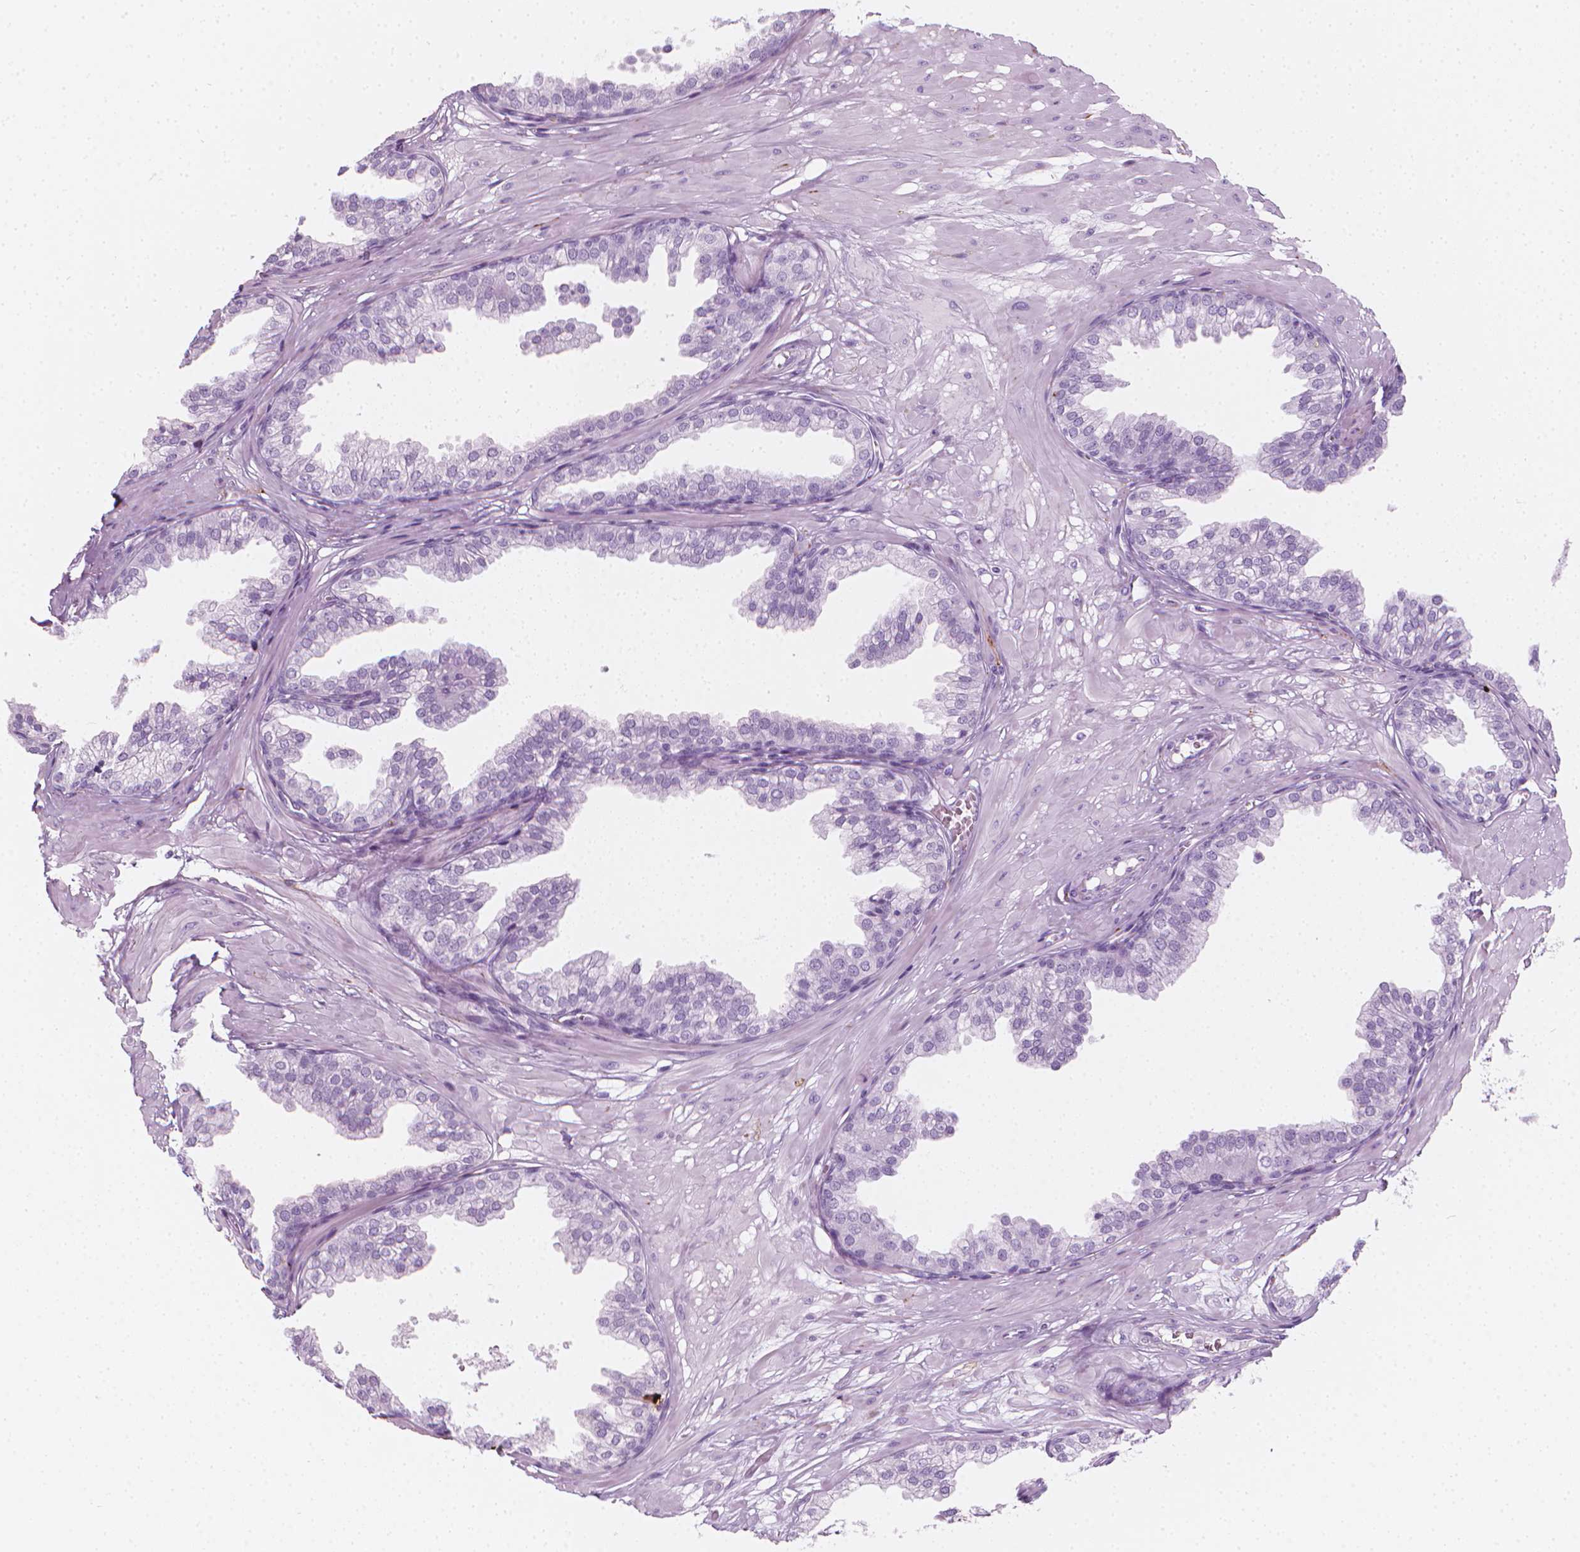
{"staining": {"intensity": "negative", "quantity": "none", "location": "none"}, "tissue": "prostate", "cell_type": "Glandular cells", "image_type": "normal", "snomed": [{"axis": "morphology", "description": "Normal tissue, NOS"}, {"axis": "topography", "description": "Prostate"}, {"axis": "topography", "description": "Peripheral nerve tissue"}], "caption": "Immunohistochemistry histopathology image of normal prostate stained for a protein (brown), which shows no expression in glandular cells.", "gene": "SCG3", "patient": {"sex": "male", "age": 55}}